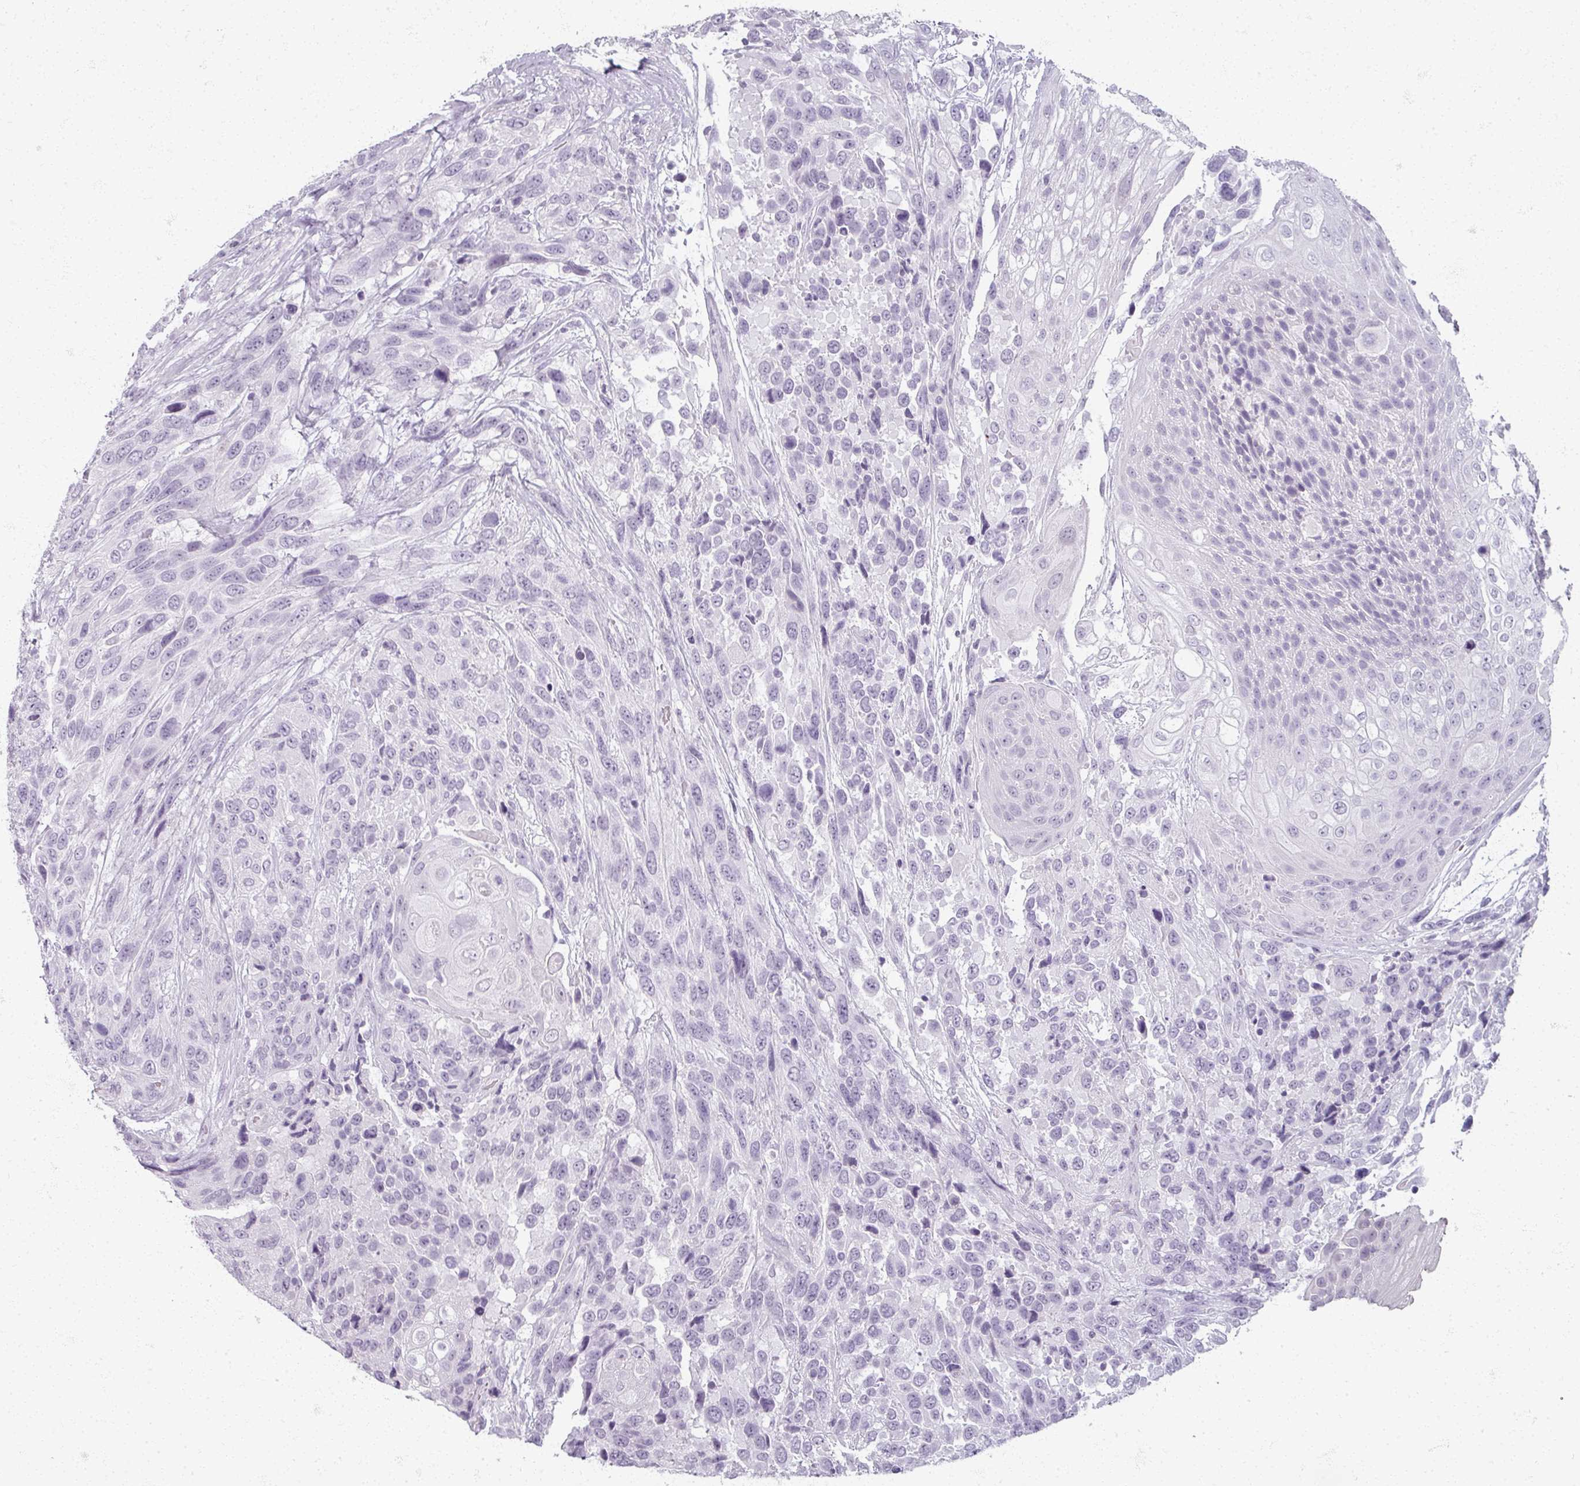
{"staining": {"intensity": "negative", "quantity": "none", "location": "none"}, "tissue": "urothelial cancer", "cell_type": "Tumor cells", "image_type": "cancer", "snomed": [{"axis": "morphology", "description": "Urothelial carcinoma, High grade"}, {"axis": "topography", "description": "Urinary bladder"}], "caption": "Immunohistochemistry histopathology image of urothelial carcinoma (high-grade) stained for a protein (brown), which demonstrates no positivity in tumor cells.", "gene": "RFPL2", "patient": {"sex": "female", "age": 70}}